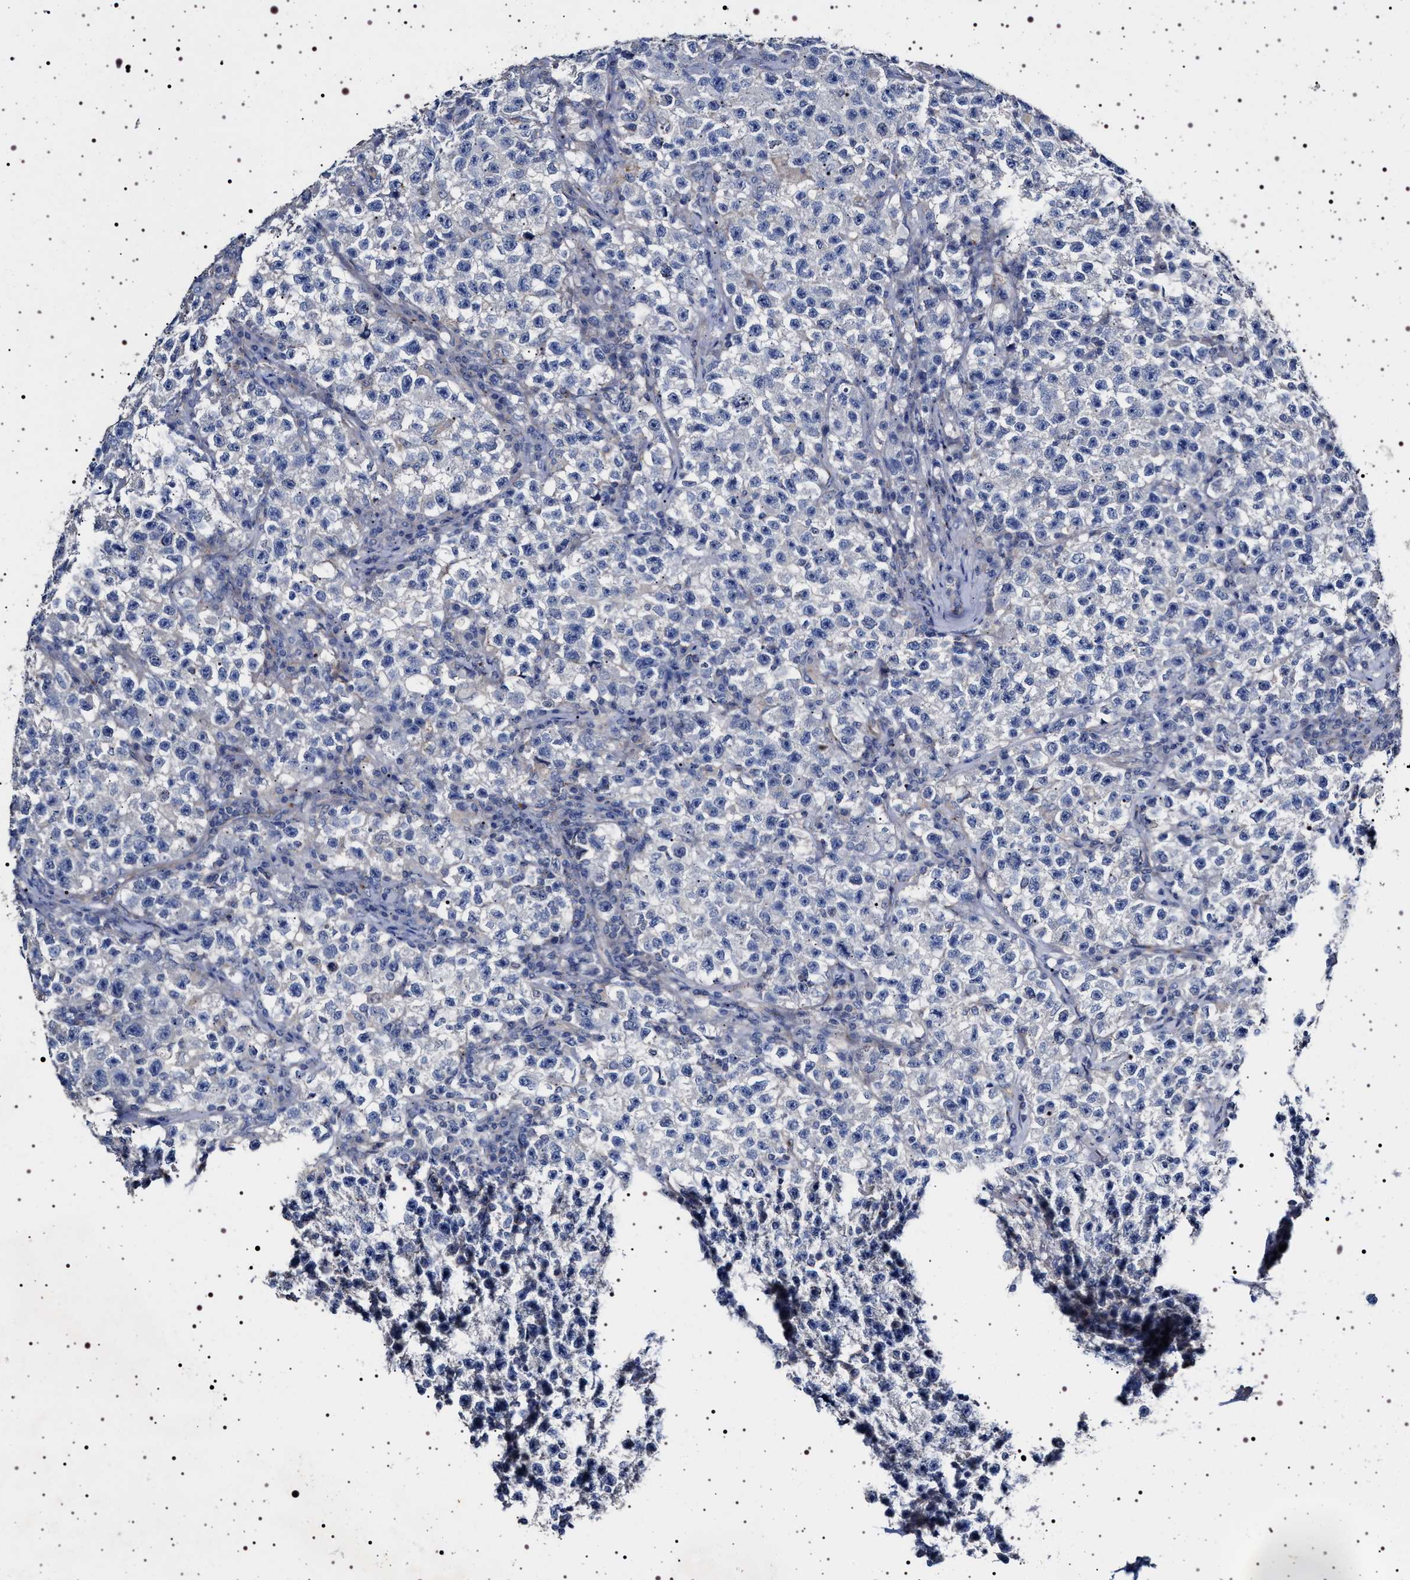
{"staining": {"intensity": "negative", "quantity": "none", "location": "none"}, "tissue": "testis cancer", "cell_type": "Tumor cells", "image_type": "cancer", "snomed": [{"axis": "morphology", "description": "Seminoma, NOS"}, {"axis": "topography", "description": "Testis"}], "caption": "Immunohistochemical staining of seminoma (testis) displays no significant expression in tumor cells.", "gene": "NAALADL2", "patient": {"sex": "male", "age": 22}}